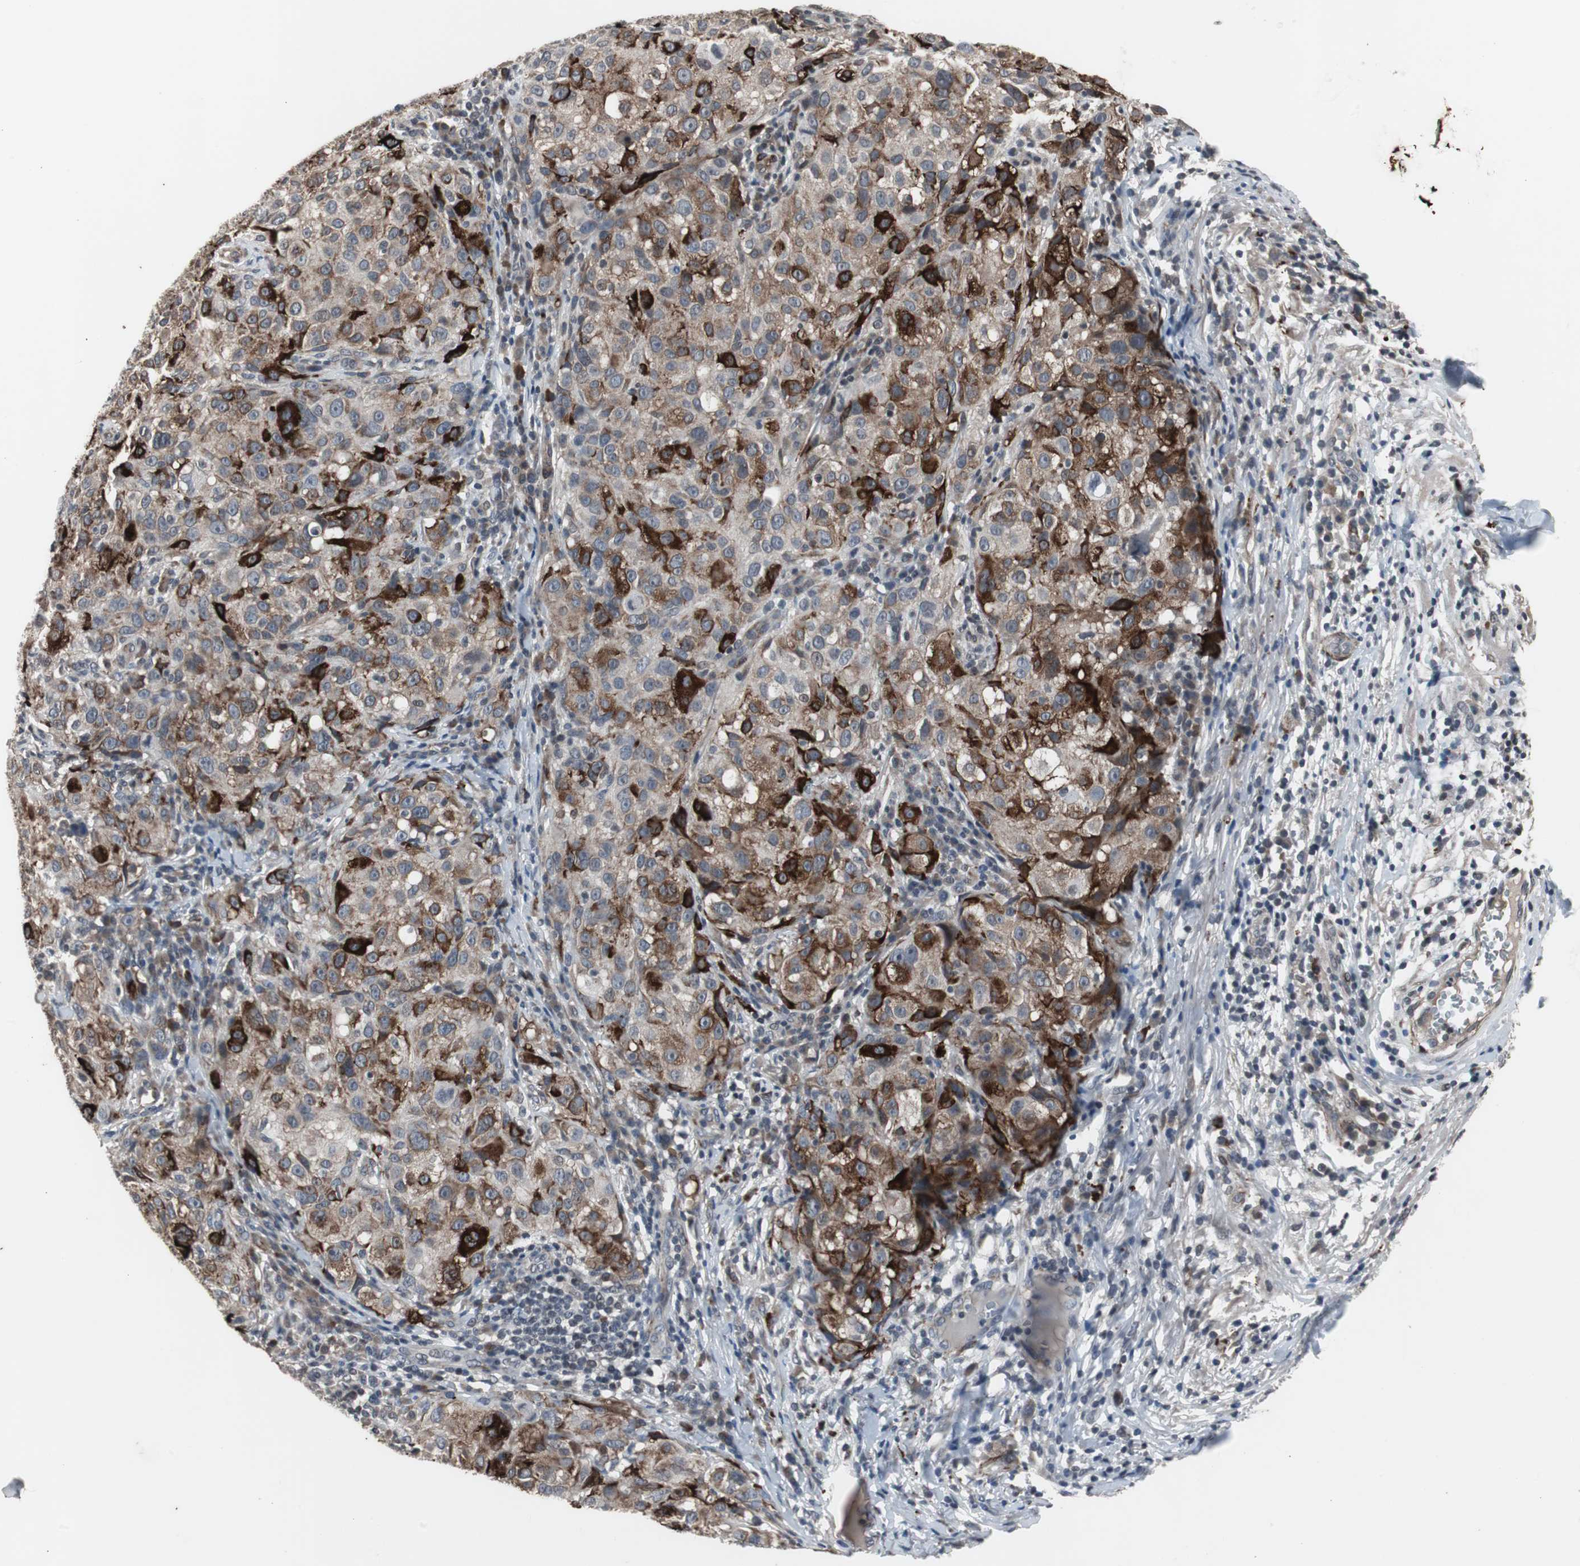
{"staining": {"intensity": "strong", "quantity": "<25%", "location": "cytoplasmic/membranous"}, "tissue": "melanoma", "cell_type": "Tumor cells", "image_type": "cancer", "snomed": [{"axis": "morphology", "description": "Necrosis, NOS"}, {"axis": "morphology", "description": "Malignant melanoma, NOS"}, {"axis": "topography", "description": "Skin"}], "caption": "This is an image of immunohistochemistry staining of malignant melanoma, which shows strong expression in the cytoplasmic/membranous of tumor cells.", "gene": "CRADD", "patient": {"sex": "female", "age": 87}}